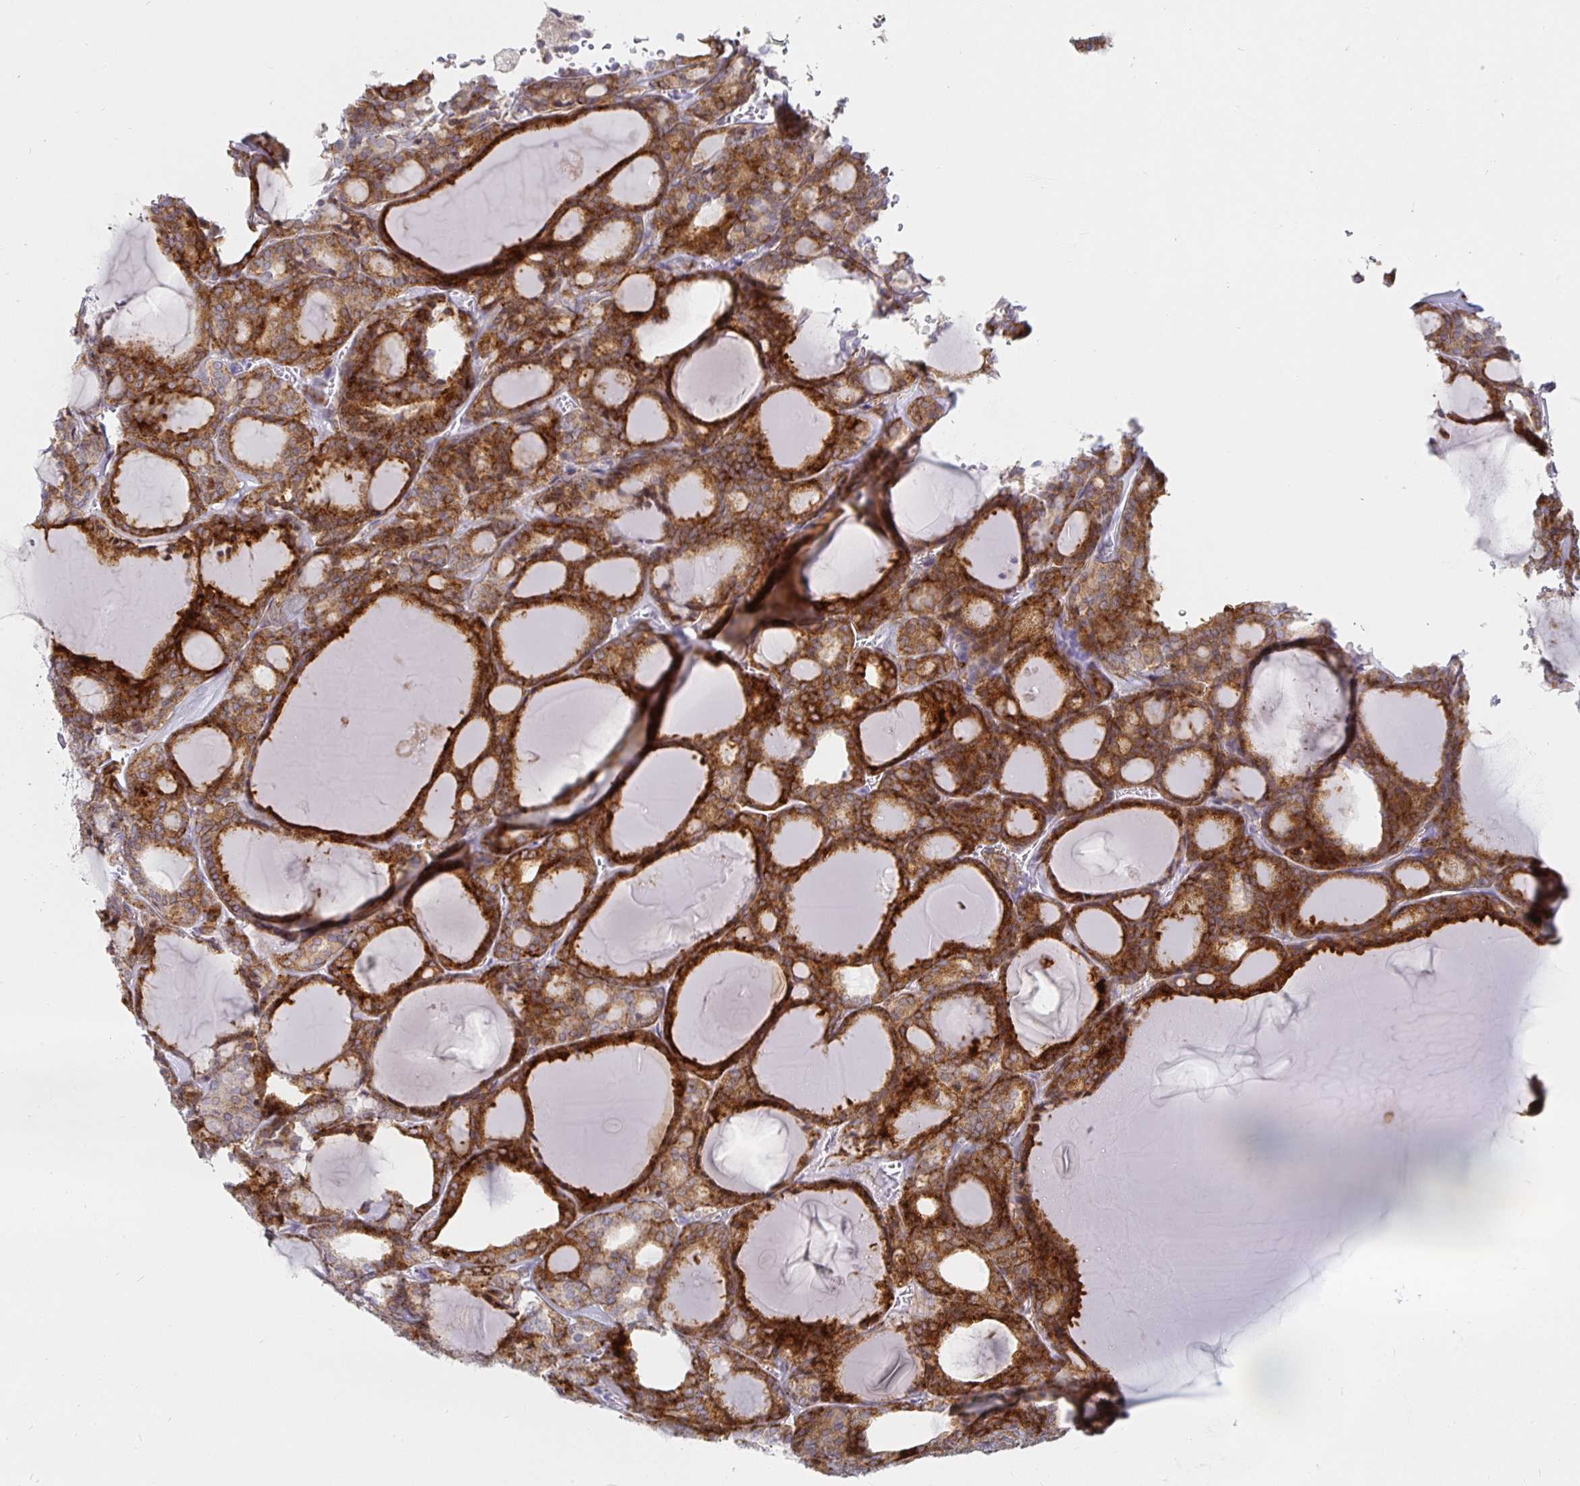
{"staining": {"intensity": "moderate", "quantity": ">75%", "location": "cytoplasmic/membranous"}, "tissue": "thyroid cancer", "cell_type": "Tumor cells", "image_type": "cancer", "snomed": [{"axis": "morphology", "description": "Follicular adenoma carcinoma, NOS"}, {"axis": "topography", "description": "Thyroid gland"}], "caption": "Immunohistochemical staining of thyroid cancer exhibits medium levels of moderate cytoplasmic/membranous positivity in approximately >75% of tumor cells.", "gene": "S100G", "patient": {"sex": "male", "age": 74}}